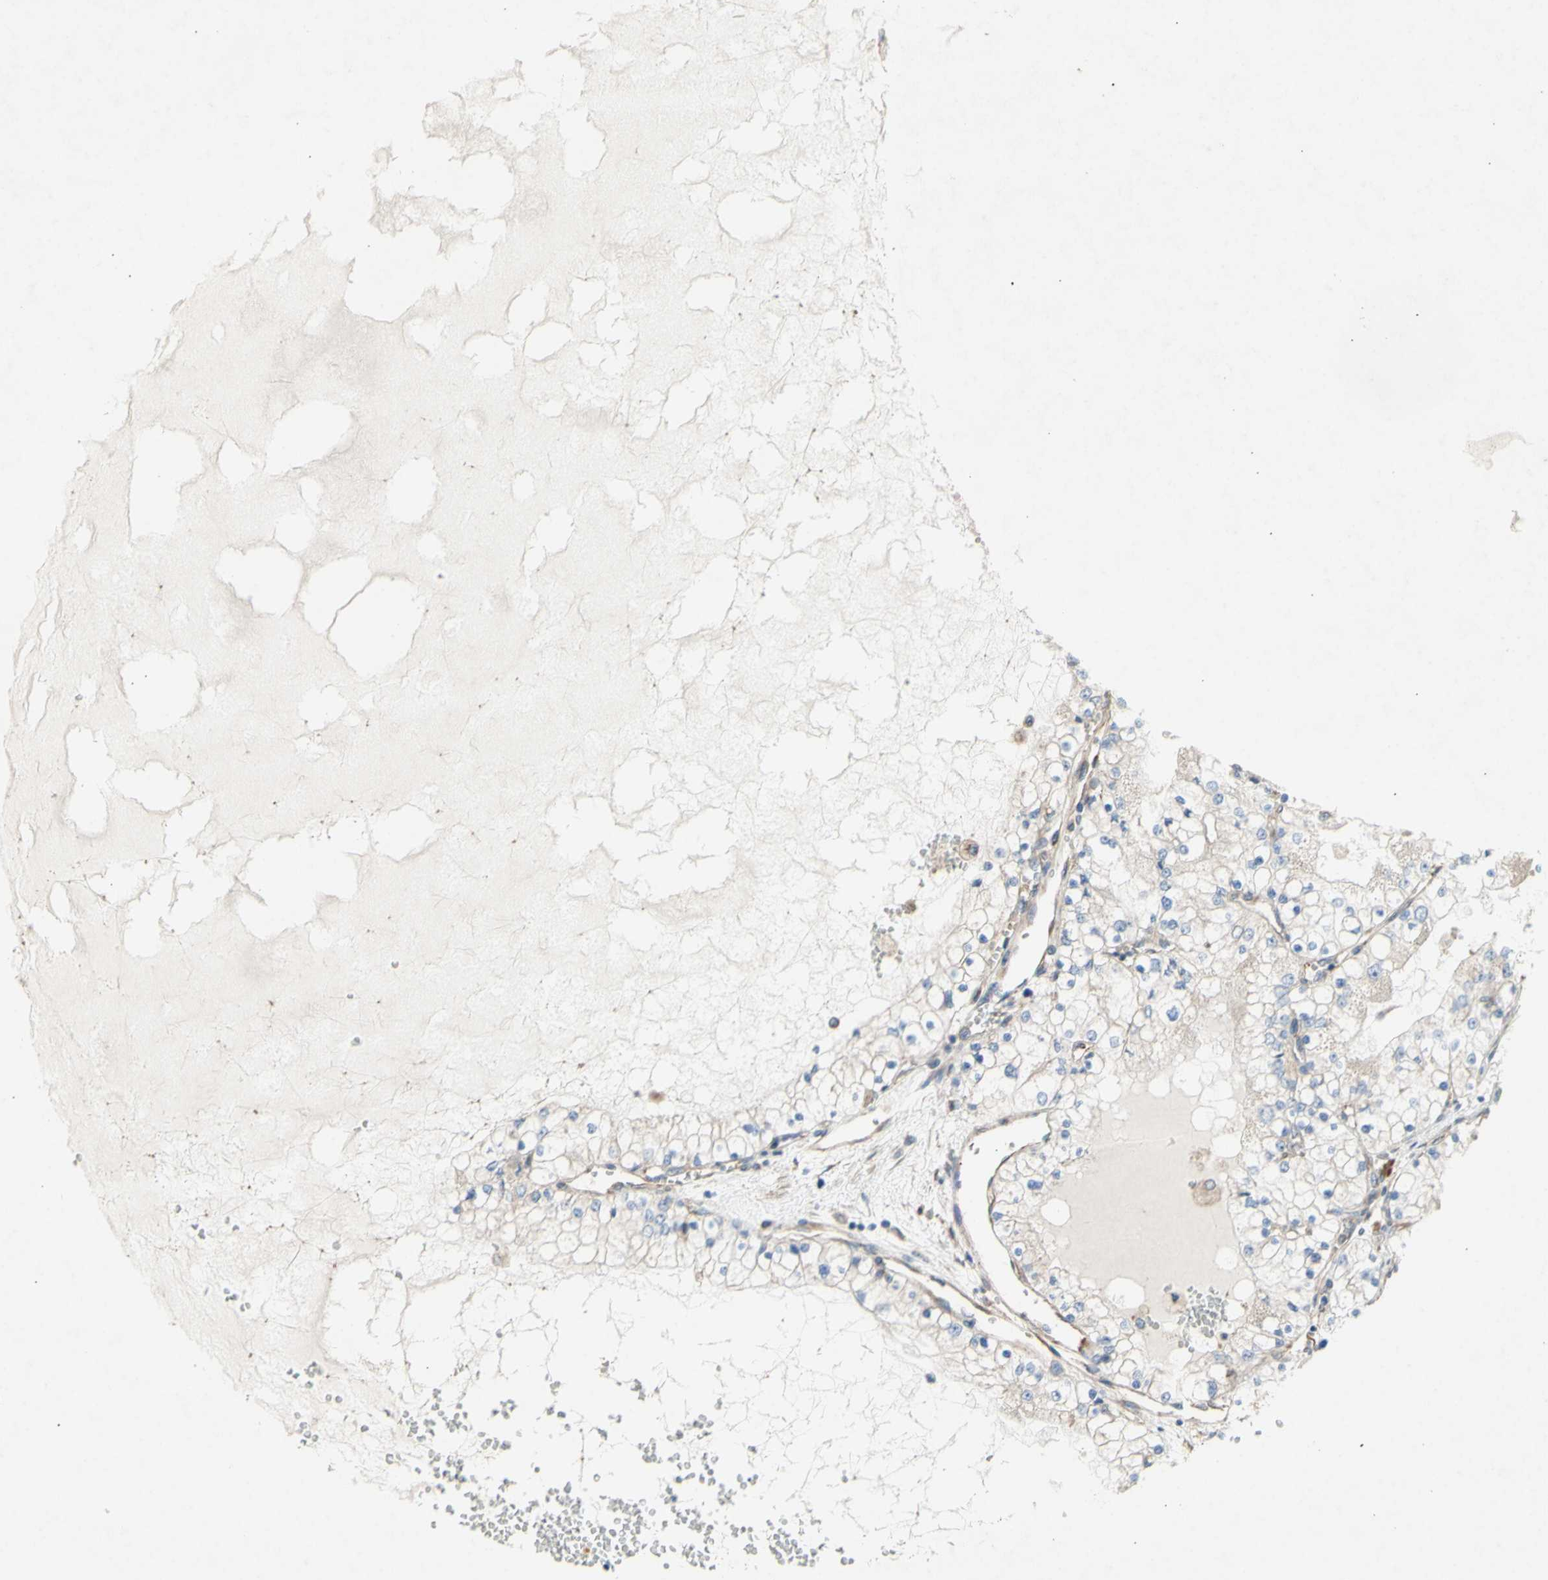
{"staining": {"intensity": "negative", "quantity": "none", "location": "none"}, "tissue": "renal cancer", "cell_type": "Tumor cells", "image_type": "cancer", "snomed": [{"axis": "morphology", "description": "Adenocarcinoma, NOS"}, {"axis": "topography", "description": "Kidney"}], "caption": "The photomicrograph reveals no staining of tumor cells in renal cancer.", "gene": "KLC1", "patient": {"sex": "male", "age": 68}}